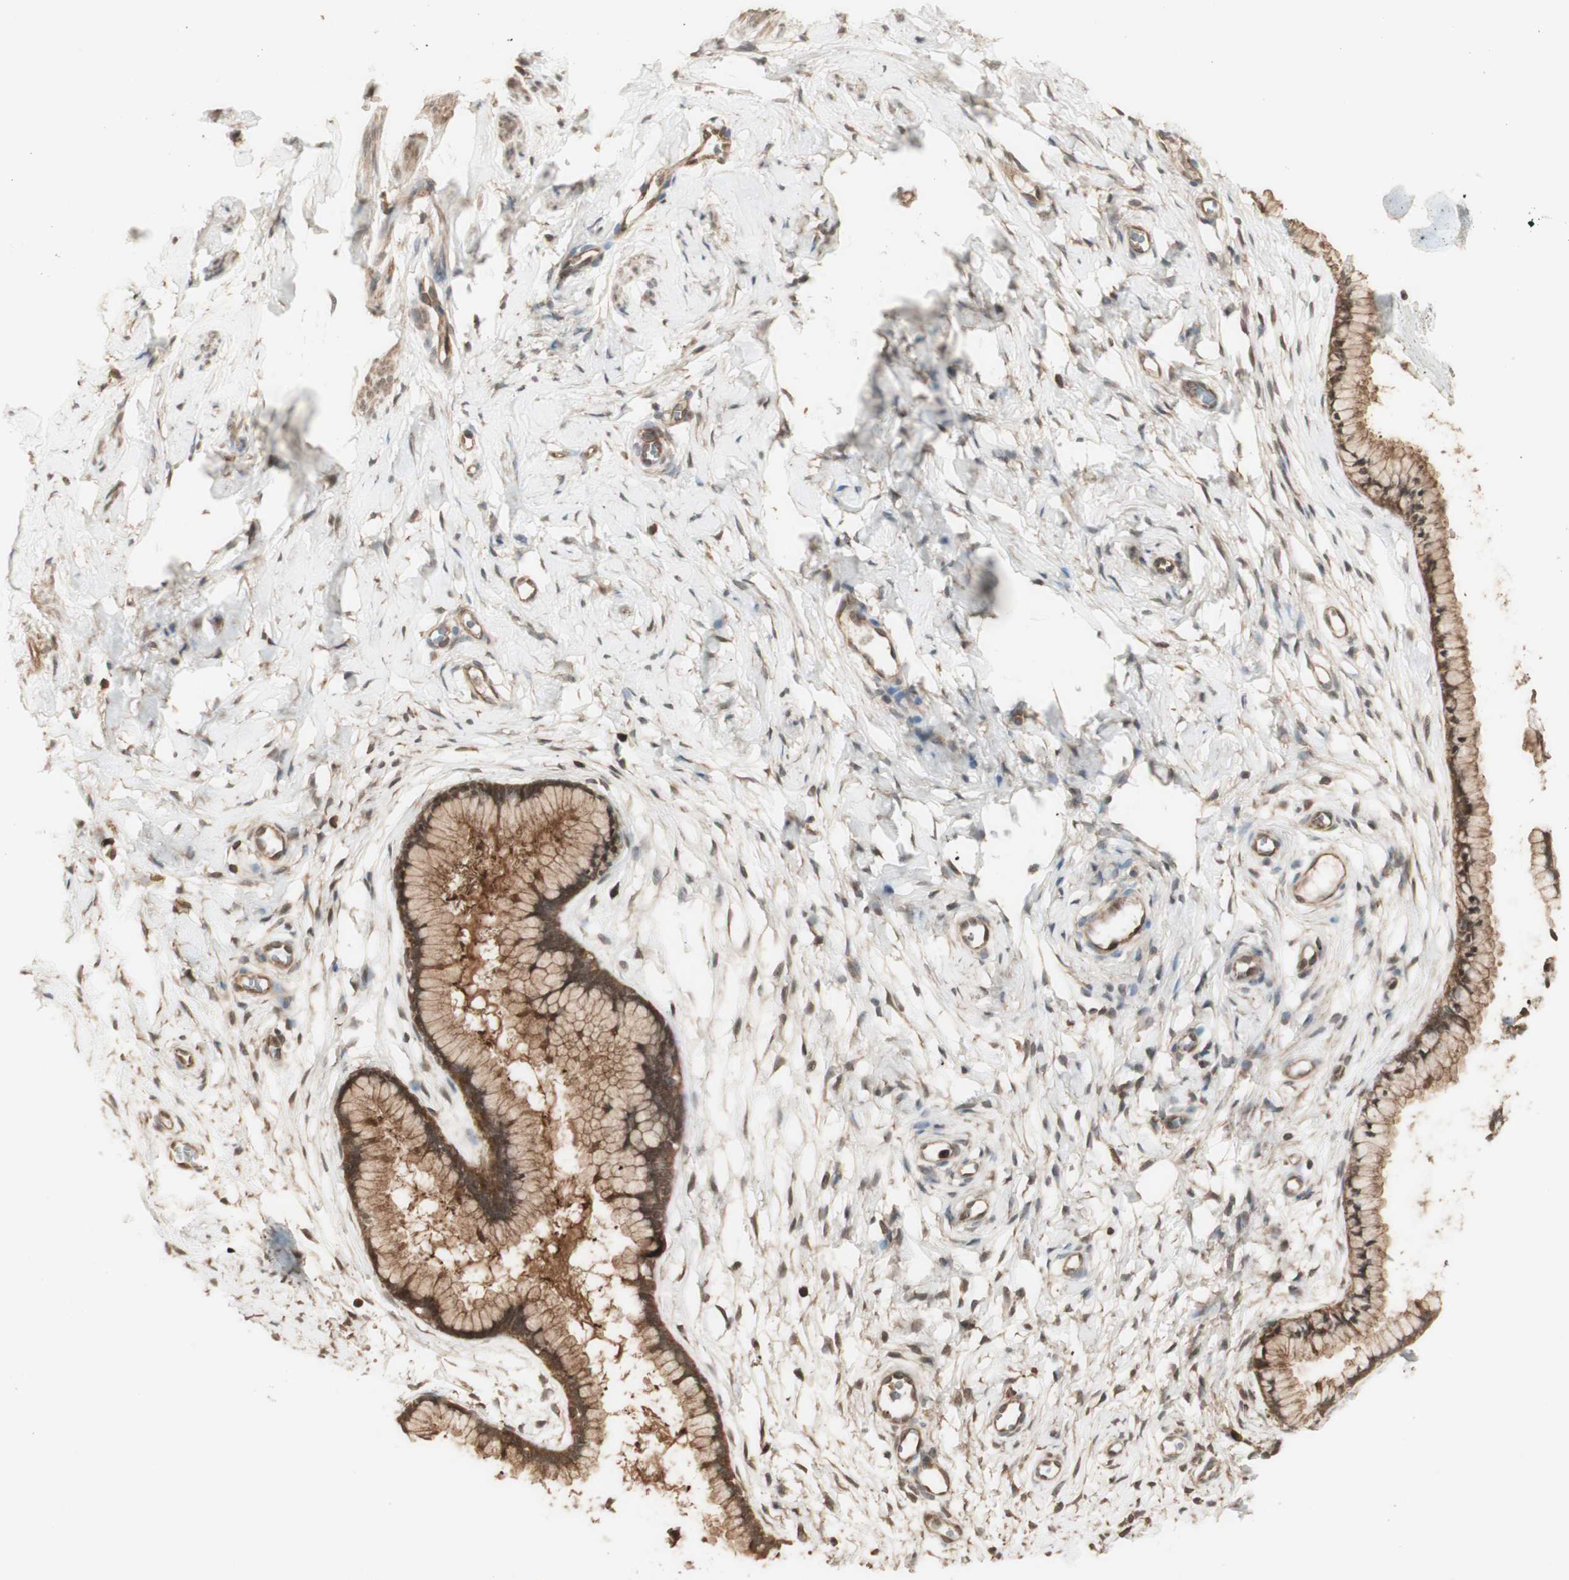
{"staining": {"intensity": "strong", "quantity": ">75%", "location": "cytoplasmic/membranous,nuclear"}, "tissue": "cervix", "cell_type": "Glandular cells", "image_type": "normal", "snomed": [{"axis": "morphology", "description": "Normal tissue, NOS"}, {"axis": "topography", "description": "Cervix"}], "caption": "This is an image of IHC staining of normal cervix, which shows strong expression in the cytoplasmic/membranous,nuclear of glandular cells.", "gene": "YWHAB", "patient": {"sex": "female", "age": 65}}